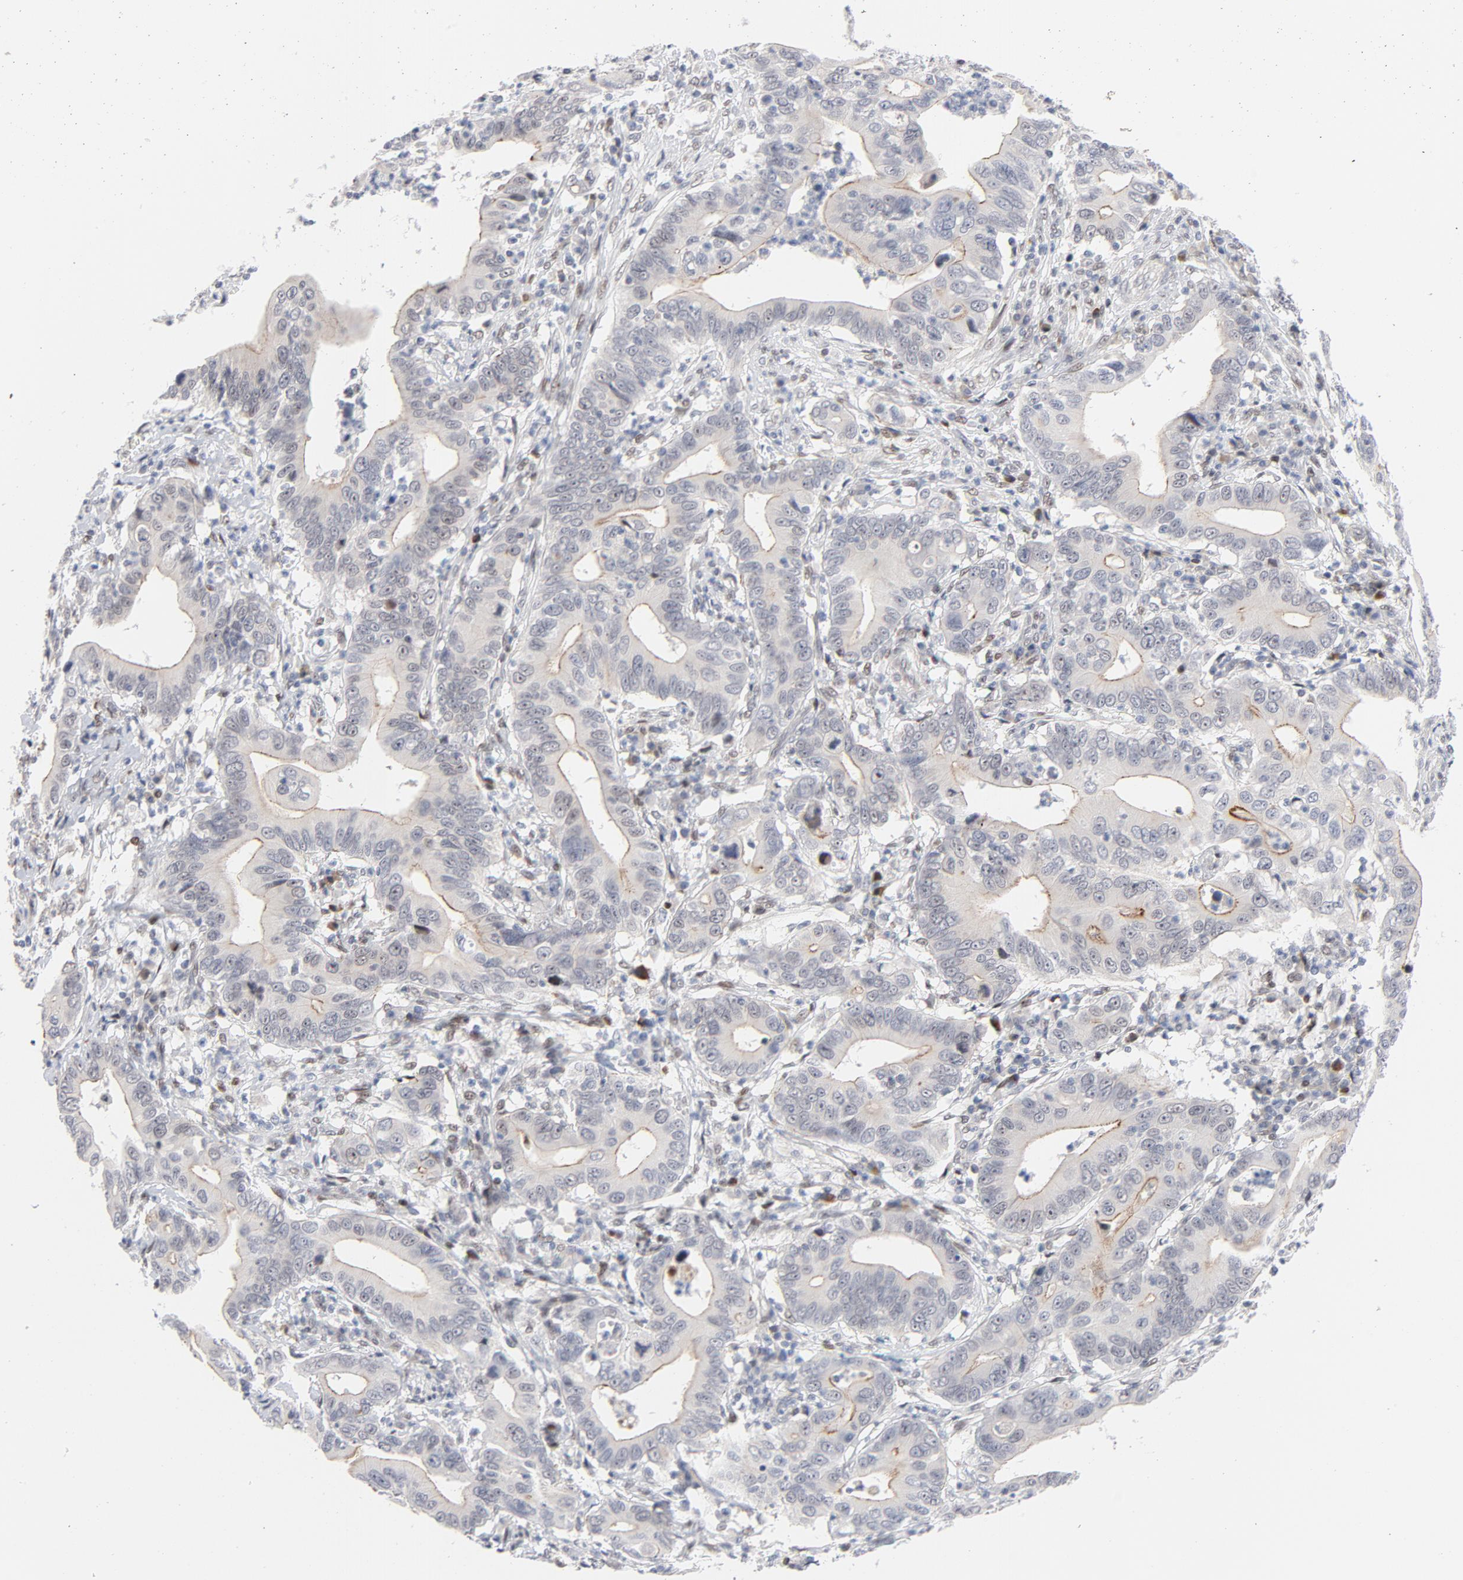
{"staining": {"intensity": "moderate", "quantity": "<25%", "location": "cytoplasmic/membranous,nuclear"}, "tissue": "stomach cancer", "cell_type": "Tumor cells", "image_type": "cancer", "snomed": [{"axis": "morphology", "description": "Adenocarcinoma, NOS"}, {"axis": "topography", "description": "Stomach, upper"}], "caption": "Human stomach adenocarcinoma stained with a protein marker shows moderate staining in tumor cells.", "gene": "NFIC", "patient": {"sex": "male", "age": 63}}